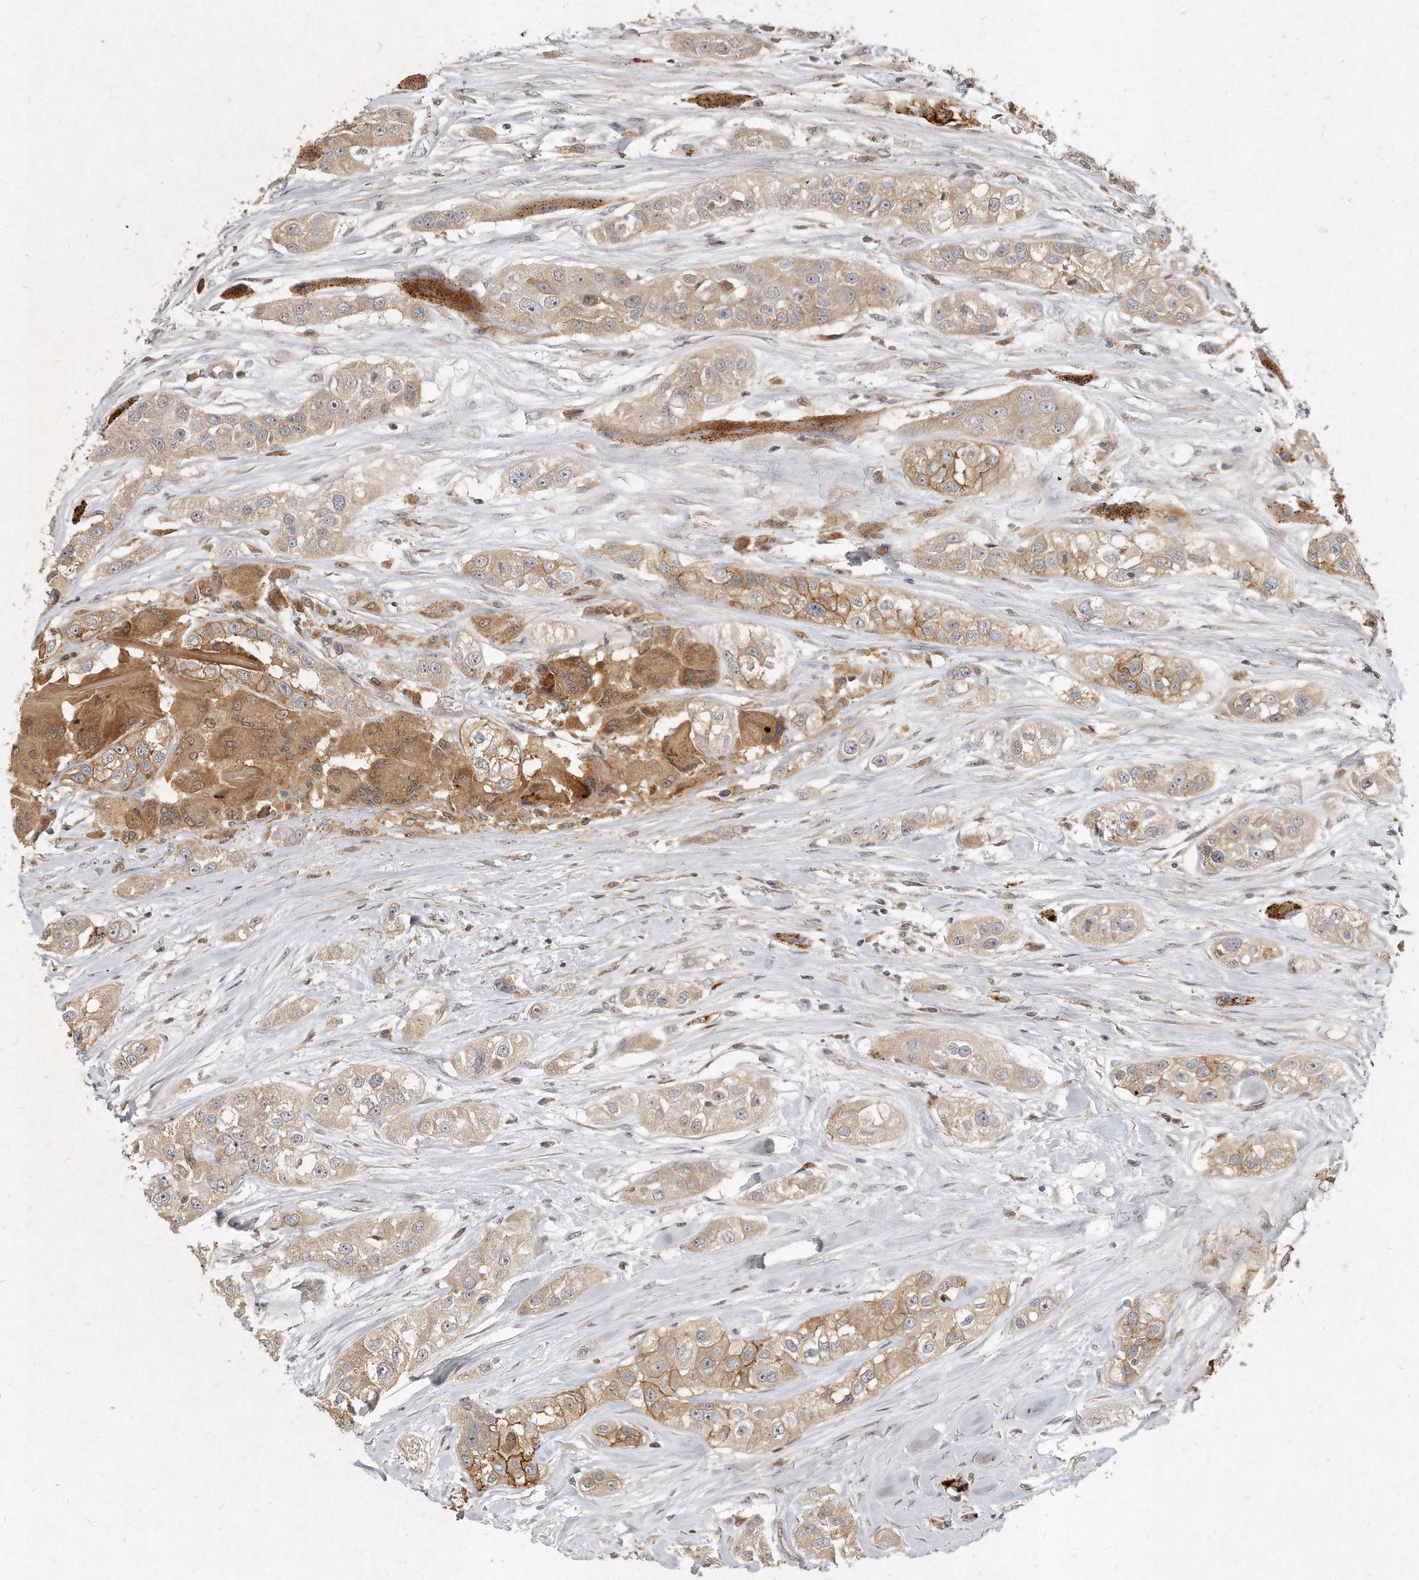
{"staining": {"intensity": "moderate", "quantity": "25%-75%", "location": "cytoplasmic/membranous"}, "tissue": "head and neck cancer", "cell_type": "Tumor cells", "image_type": "cancer", "snomed": [{"axis": "morphology", "description": "Normal tissue, NOS"}, {"axis": "morphology", "description": "Squamous cell carcinoma, NOS"}, {"axis": "topography", "description": "Skeletal muscle"}, {"axis": "topography", "description": "Head-Neck"}], "caption": "Moderate cytoplasmic/membranous positivity for a protein is seen in approximately 25%-75% of tumor cells of head and neck squamous cell carcinoma using immunohistochemistry (IHC).", "gene": "LGALS8", "patient": {"sex": "male", "age": 51}}